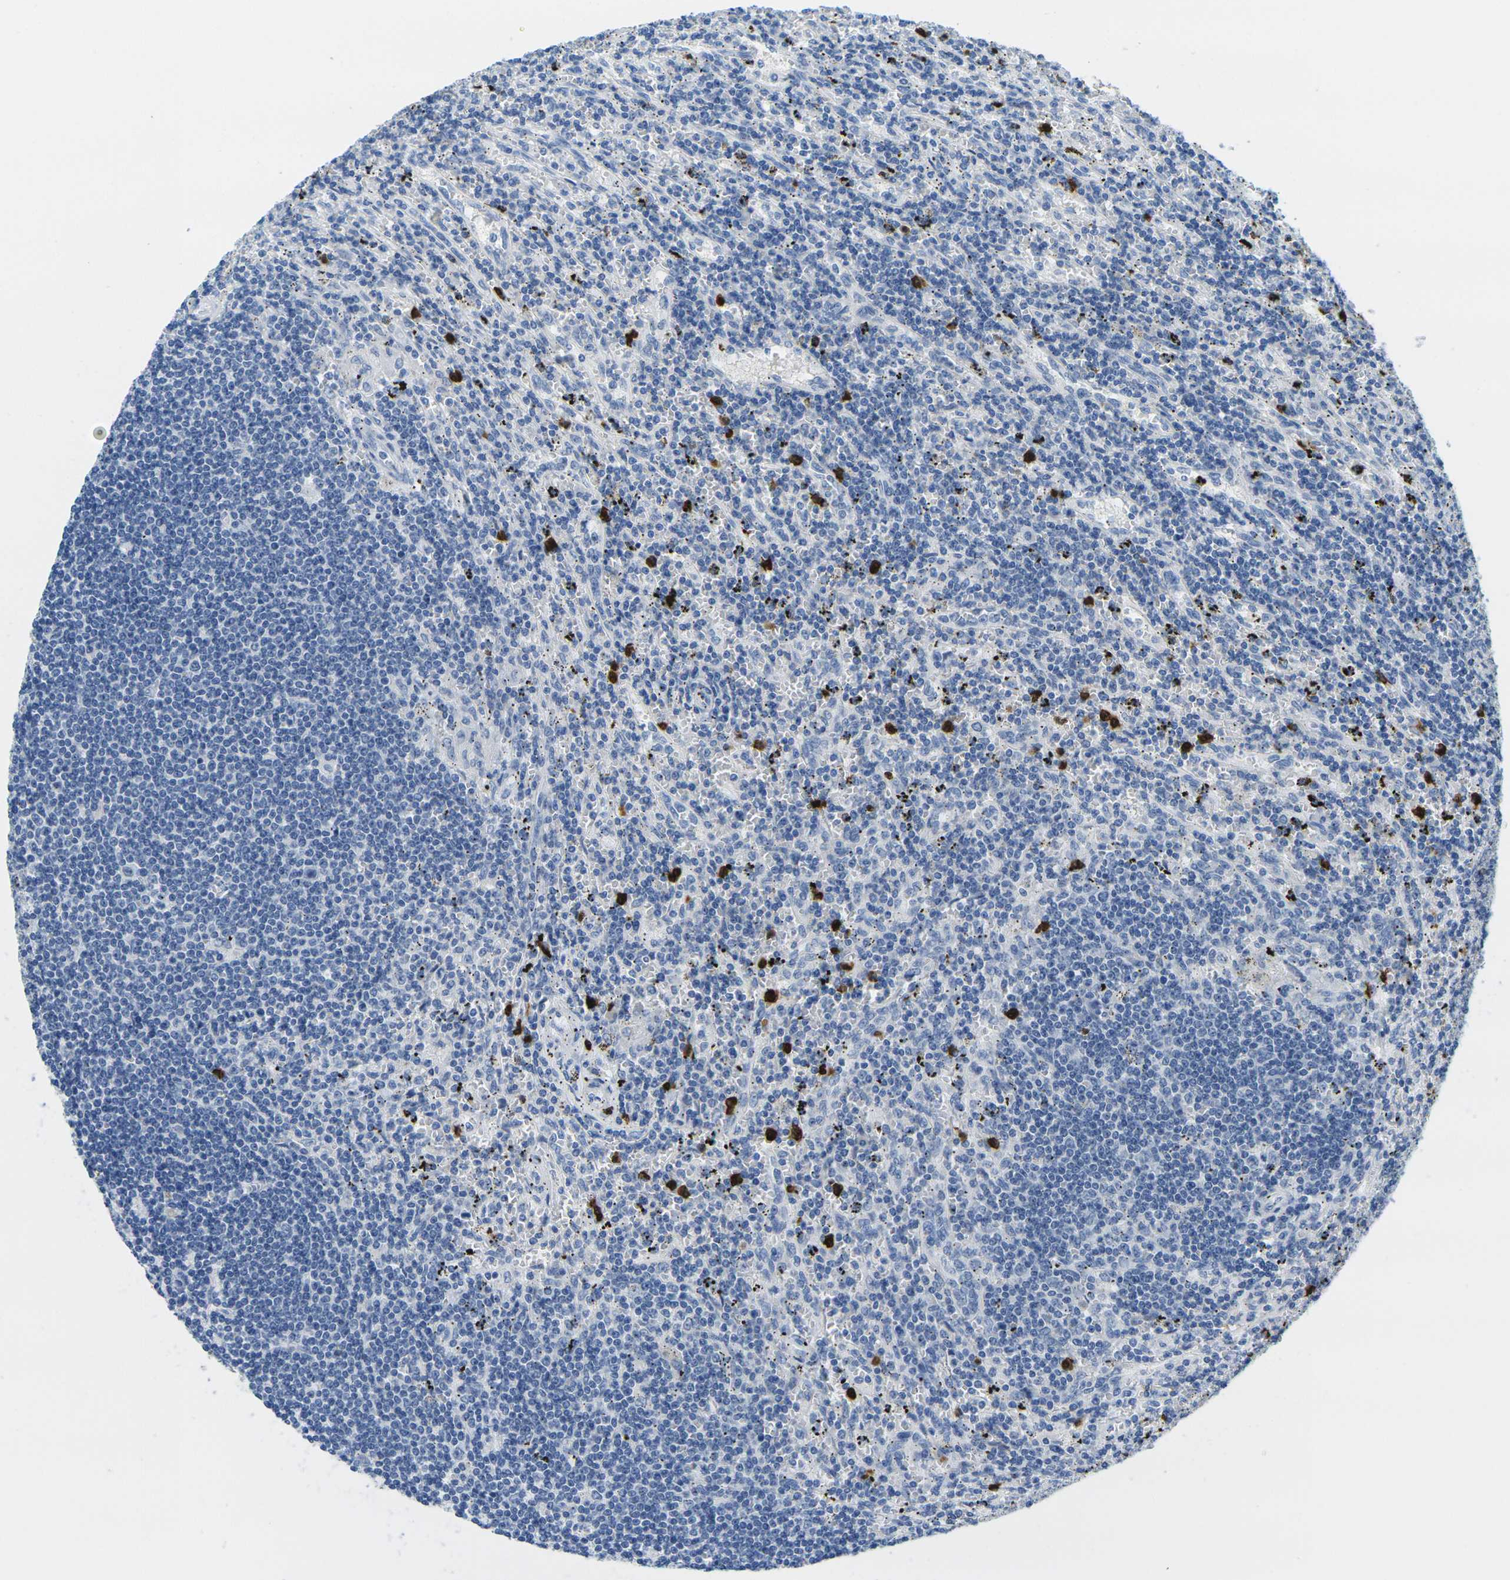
{"staining": {"intensity": "negative", "quantity": "none", "location": "none"}, "tissue": "lymphoma", "cell_type": "Tumor cells", "image_type": "cancer", "snomed": [{"axis": "morphology", "description": "Malignant lymphoma, non-Hodgkin's type, Low grade"}, {"axis": "topography", "description": "Spleen"}], "caption": "Immunohistochemical staining of lymphoma reveals no significant expression in tumor cells.", "gene": "GPR15", "patient": {"sex": "male", "age": 76}}